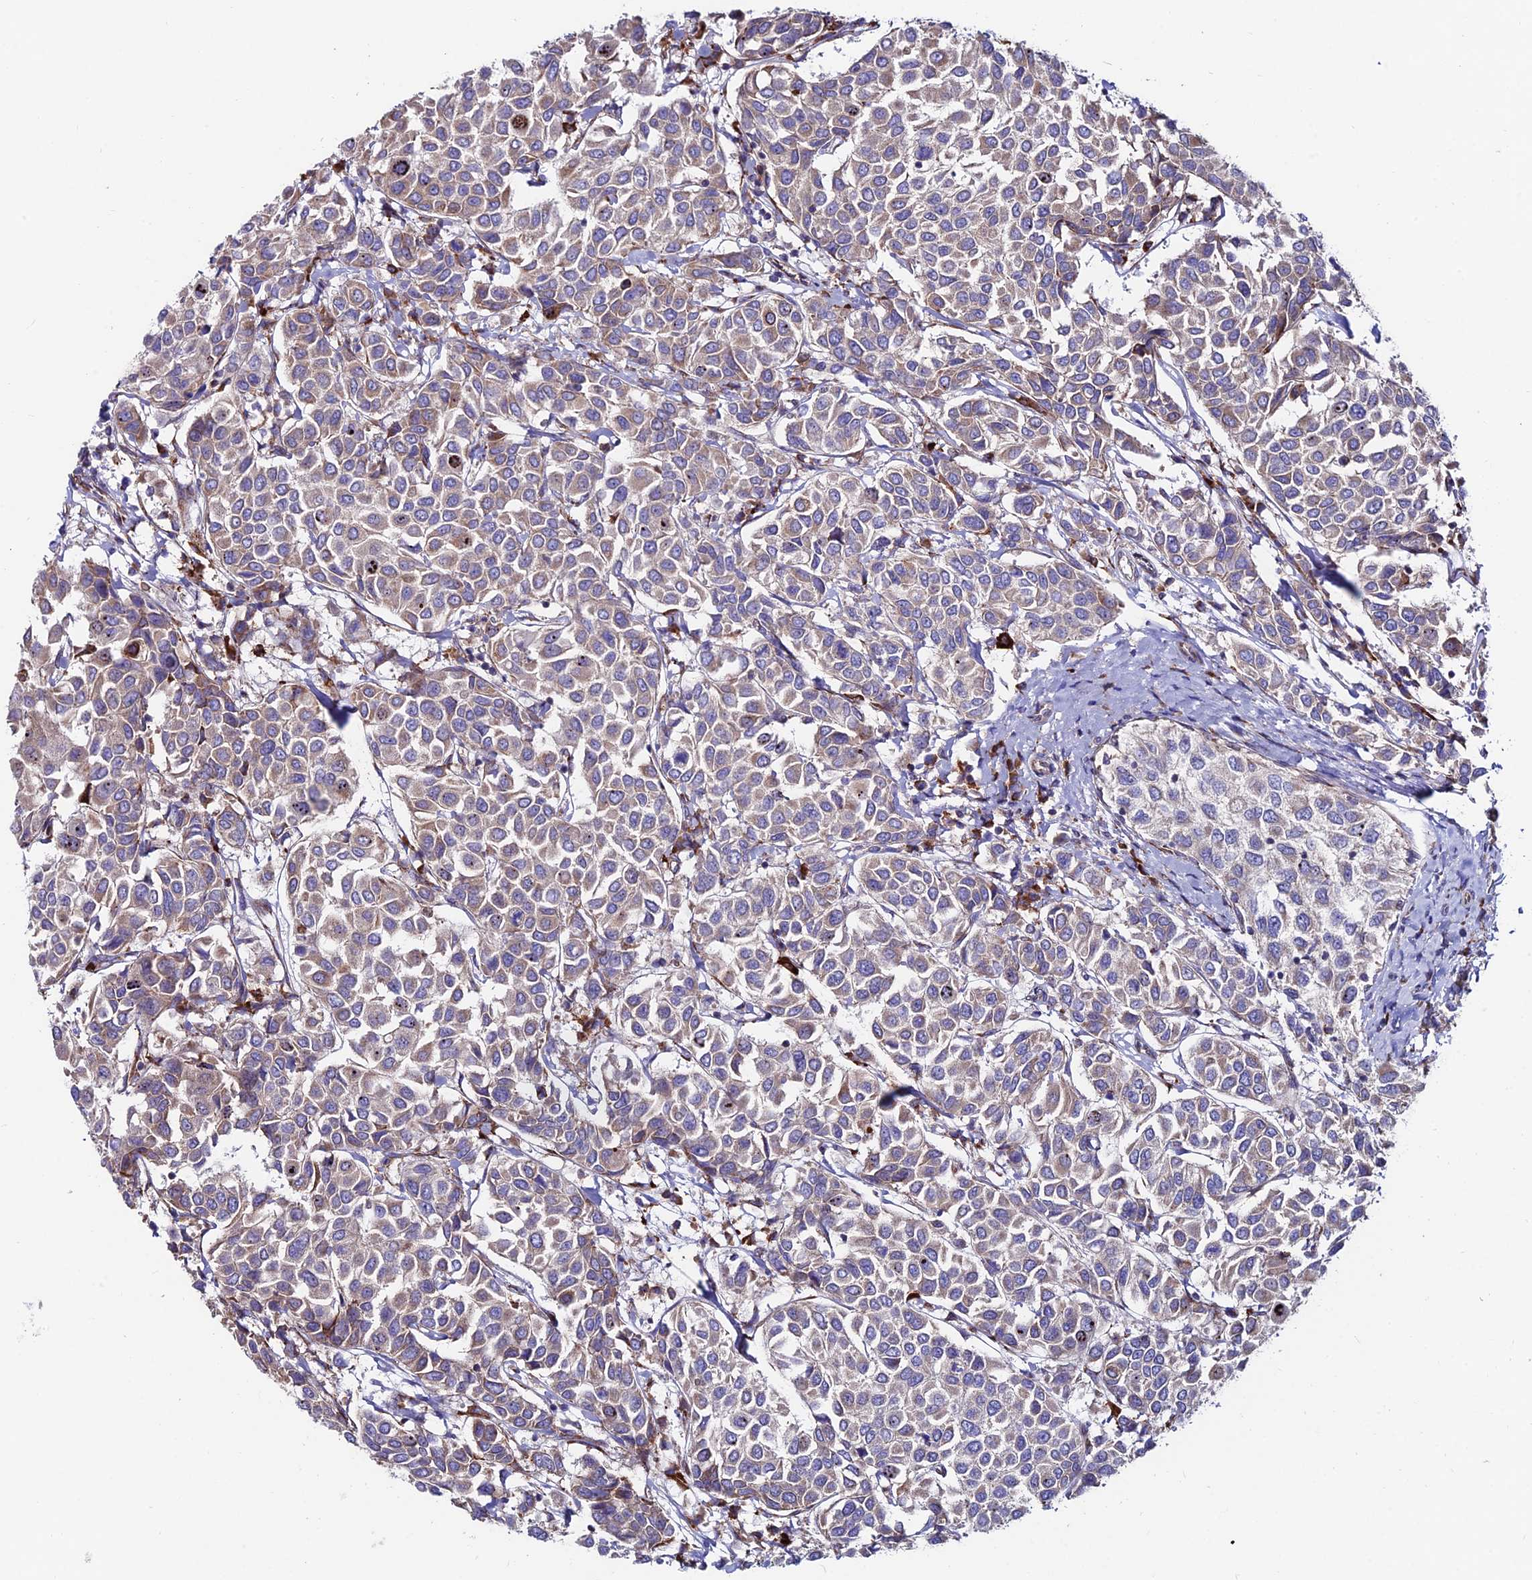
{"staining": {"intensity": "weak", "quantity": "25%-75%", "location": "cytoplasmic/membranous"}, "tissue": "breast cancer", "cell_type": "Tumor cells", "image_type": "cancer", "snomed": [{"axis": "morphology", "description": "Duct carcinoma"}, {"axis": "topography", "description": "Breast"}], "caption": "A micrograph of breast cancer stained for a protein shows weak cytoplasmic/membranous brown staining in tumor cells.", "gene": "EIF3K", "patient": {"sex": "female", "age": 55}}